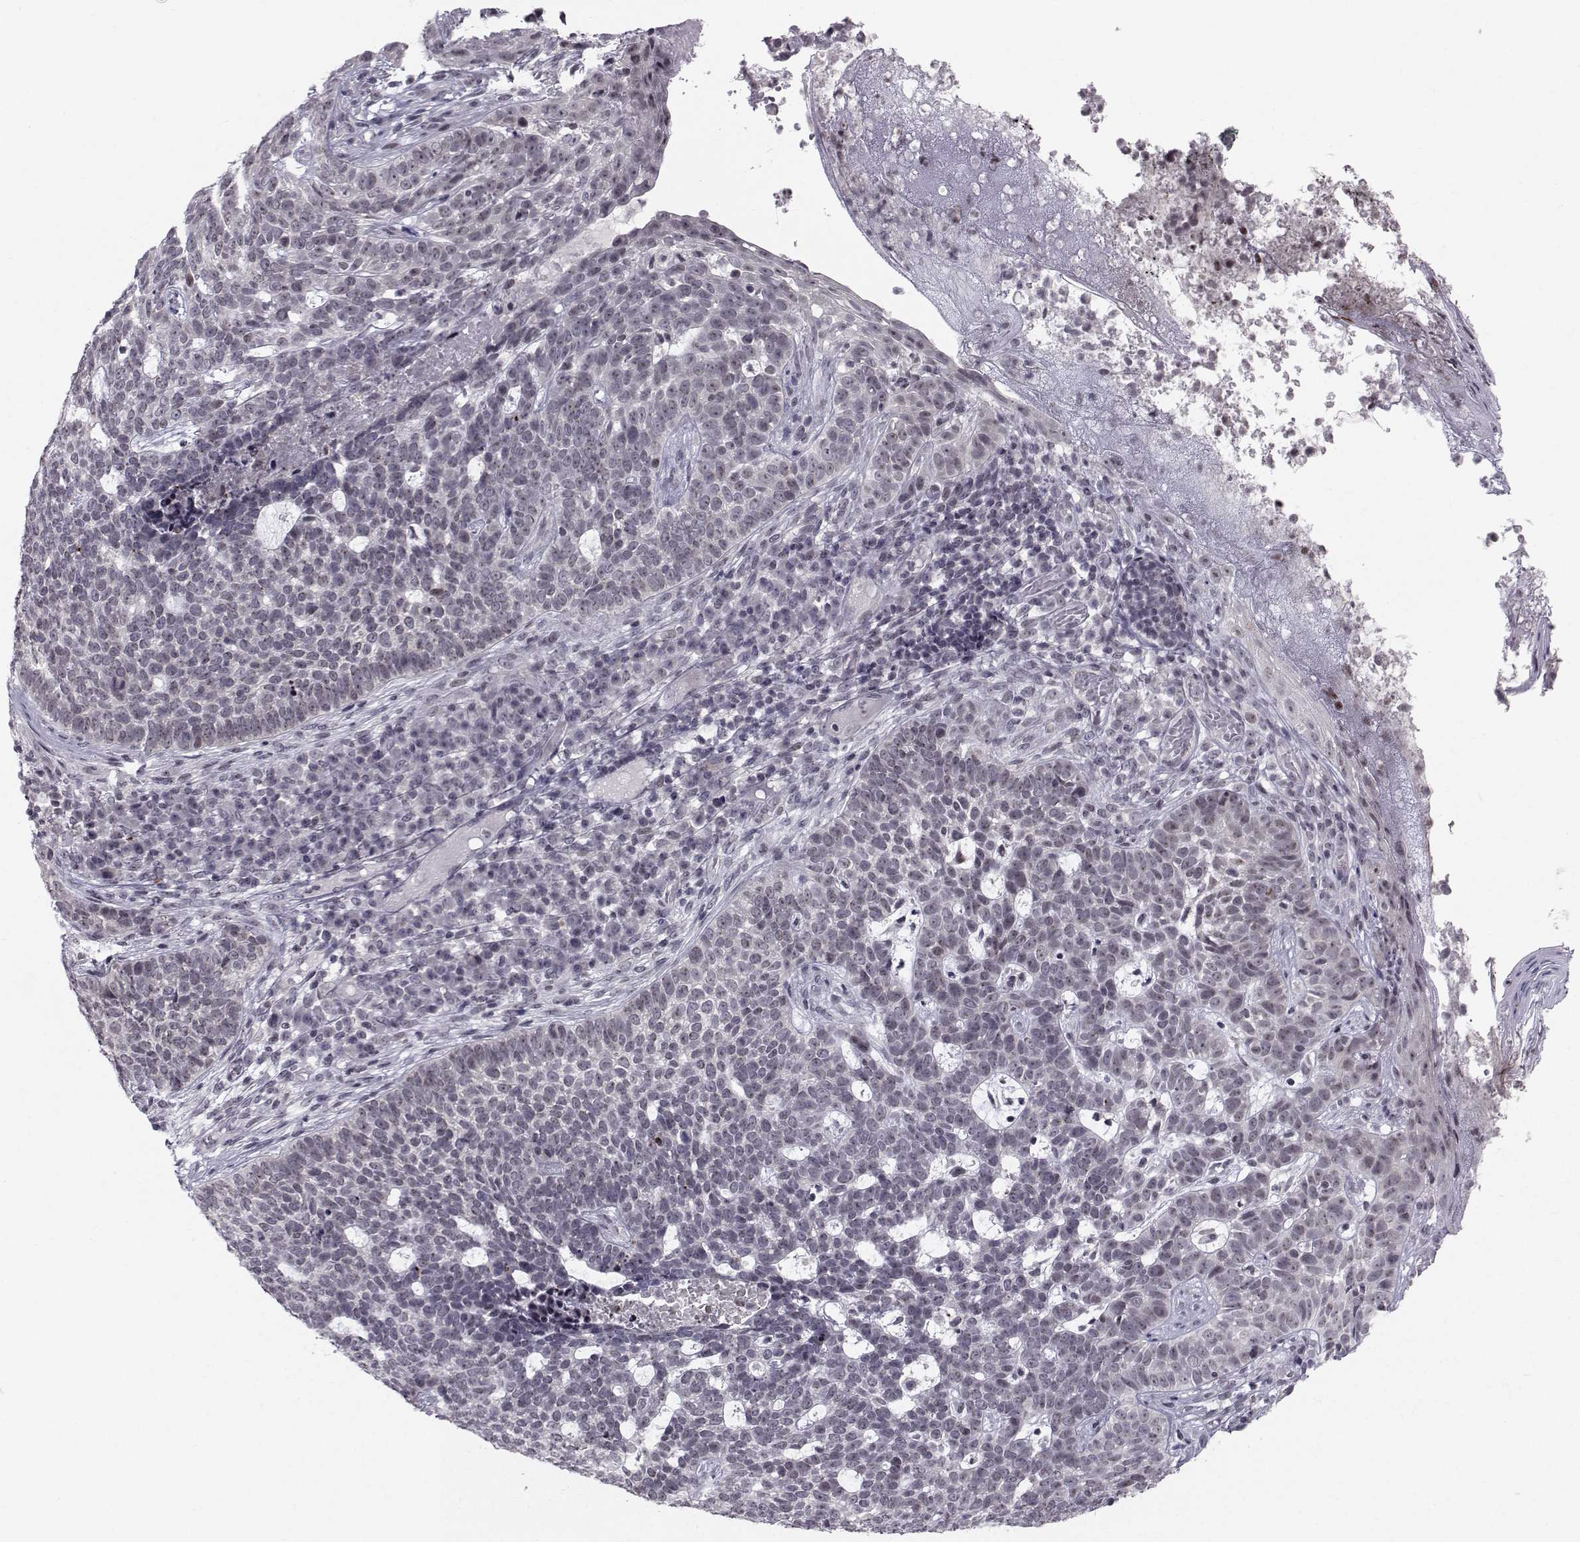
{"staining": {"intensity": "negative", "quantity": "none", "location": "none"}, "tissue": "skin cancer", "cell_type": "Tumor cells", "image_type": "cancer", "snomed": [{"axis": "morphology", "description": "Basal cell carcinoma"}, {"axis": "topography", "description": "Skin"}], "caption": "DAB immunohistochemical staining of human skin cancer (basal cell carcinoma) exhibits no significant positivity in tumor cells.", "gene": "MARCHF4", "patient": {"sex": "female", "age": 69}}